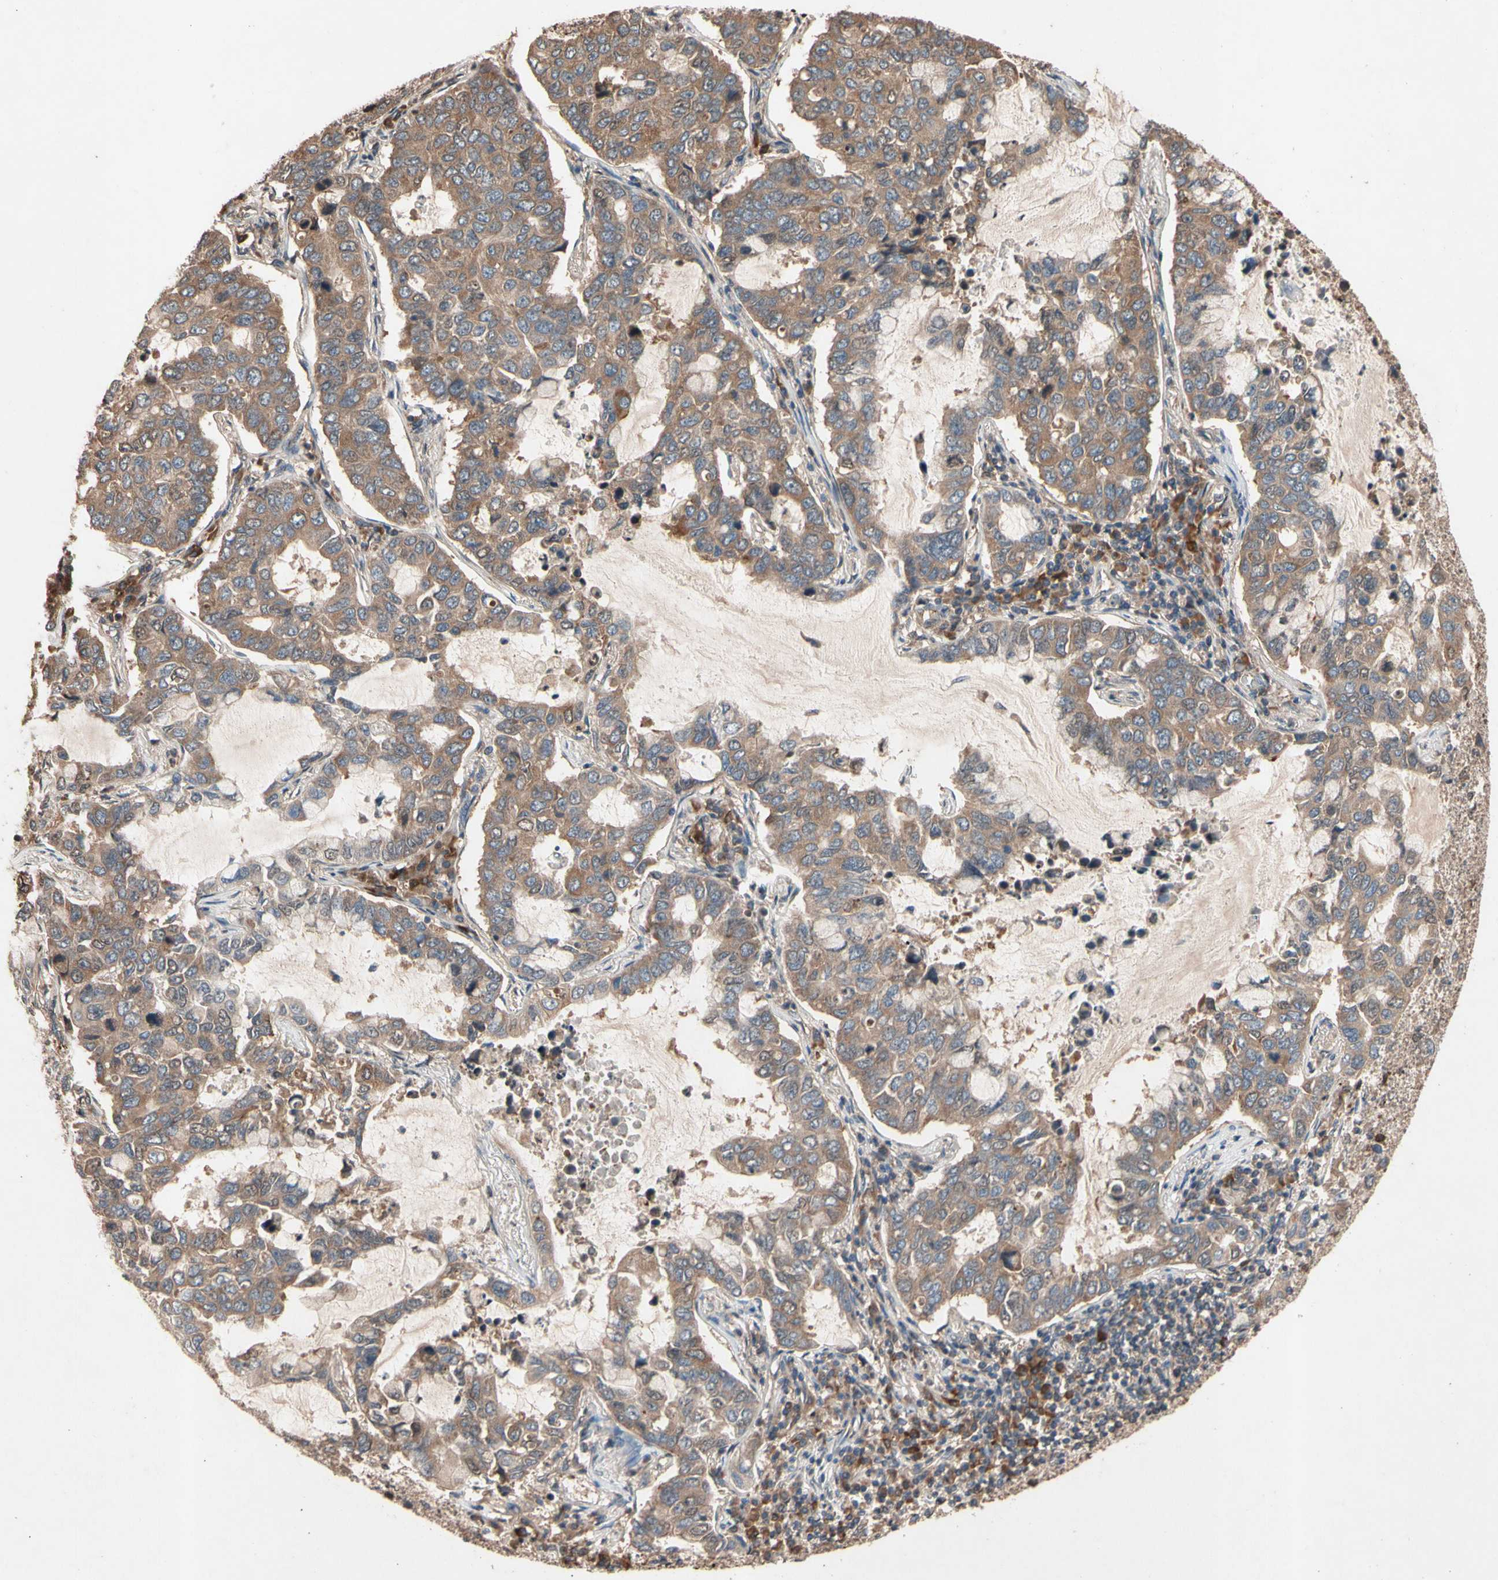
{"staining": {"intensity": "moderate", "quantity": ">75%", "location": "cytoplasmic/membranous"}, "tissue": "lung cancer", "cell_type": "Tumor cells", "image_type": "cancer", "snomed": [{"axis": "morphology", "description": "Adenocarcinoma, NOS"}, {"axis": "topography", "description": "Lung"}], "caption": "Adenocarcinoma (lung) stained with IHC displays moderate cytoplasmic/membranous positivity in about >75% of tumor cells.", "gene": "PRDX4", "patient": {"sex": "male", "age": 64}}